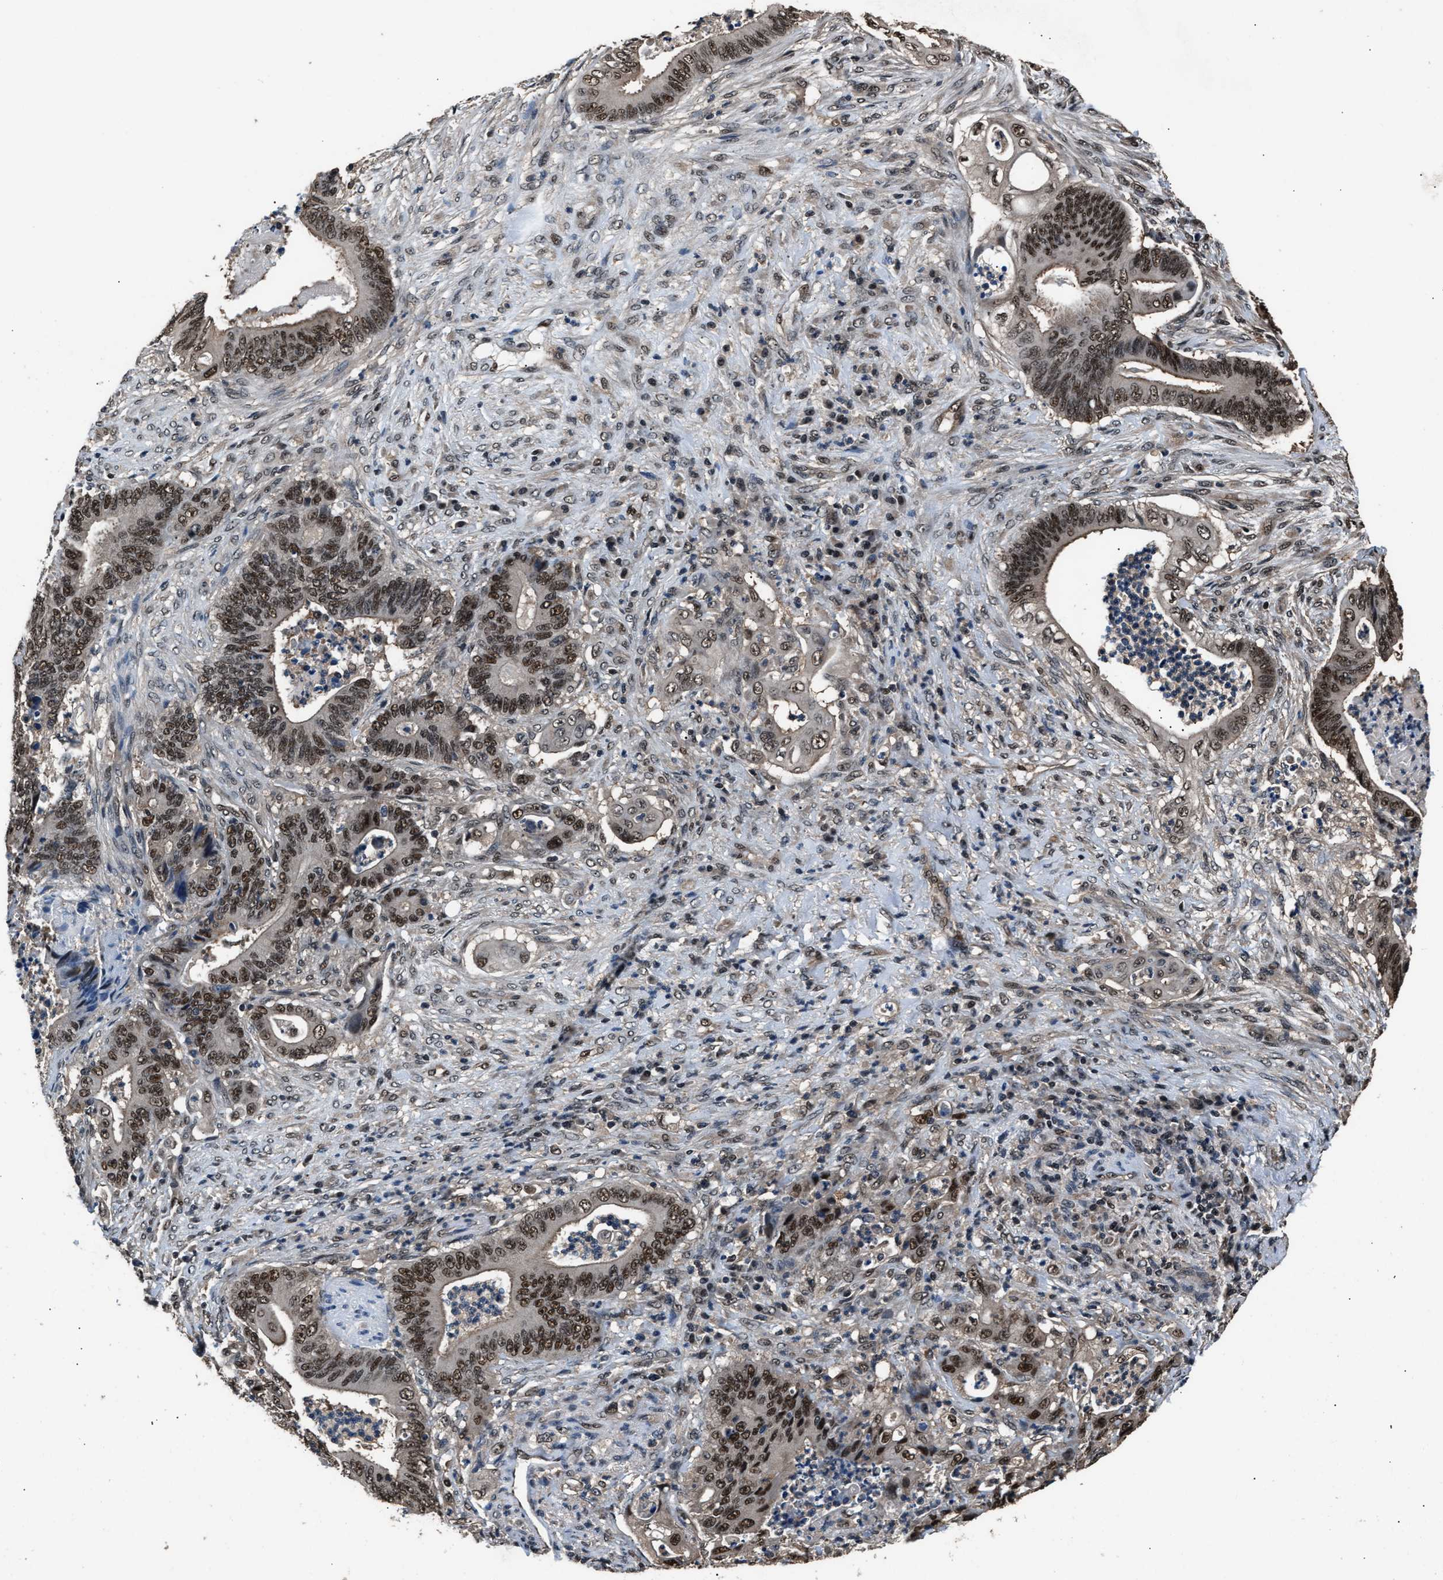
{"staining": {"intensity": "moderate", "quantity": ">75%", "location": "nuclear"}, "tissue": "stomach cancer", "cell_type": "Tumor cells", "image_type": "cancer", "snomed": [{"axis": "morphology", "description": "Adenocarcinoma, NOS"}, {"axis": "topography", "description": "Stomach"}], "caption": "Immunohistochemistry (IHC) of human stomach cancer (adenocarcinoma) exhibits medium levels of moderate nuclear staining in about >75% of tumor cells. (Stains: DAB (3,3'-diaminobenzidine) in brown, nuclei in blue, Microscopy: brightfield microscopy at high magnification).", "gene": "DFFA", "patient": {"sex": "female", "age": 73}}